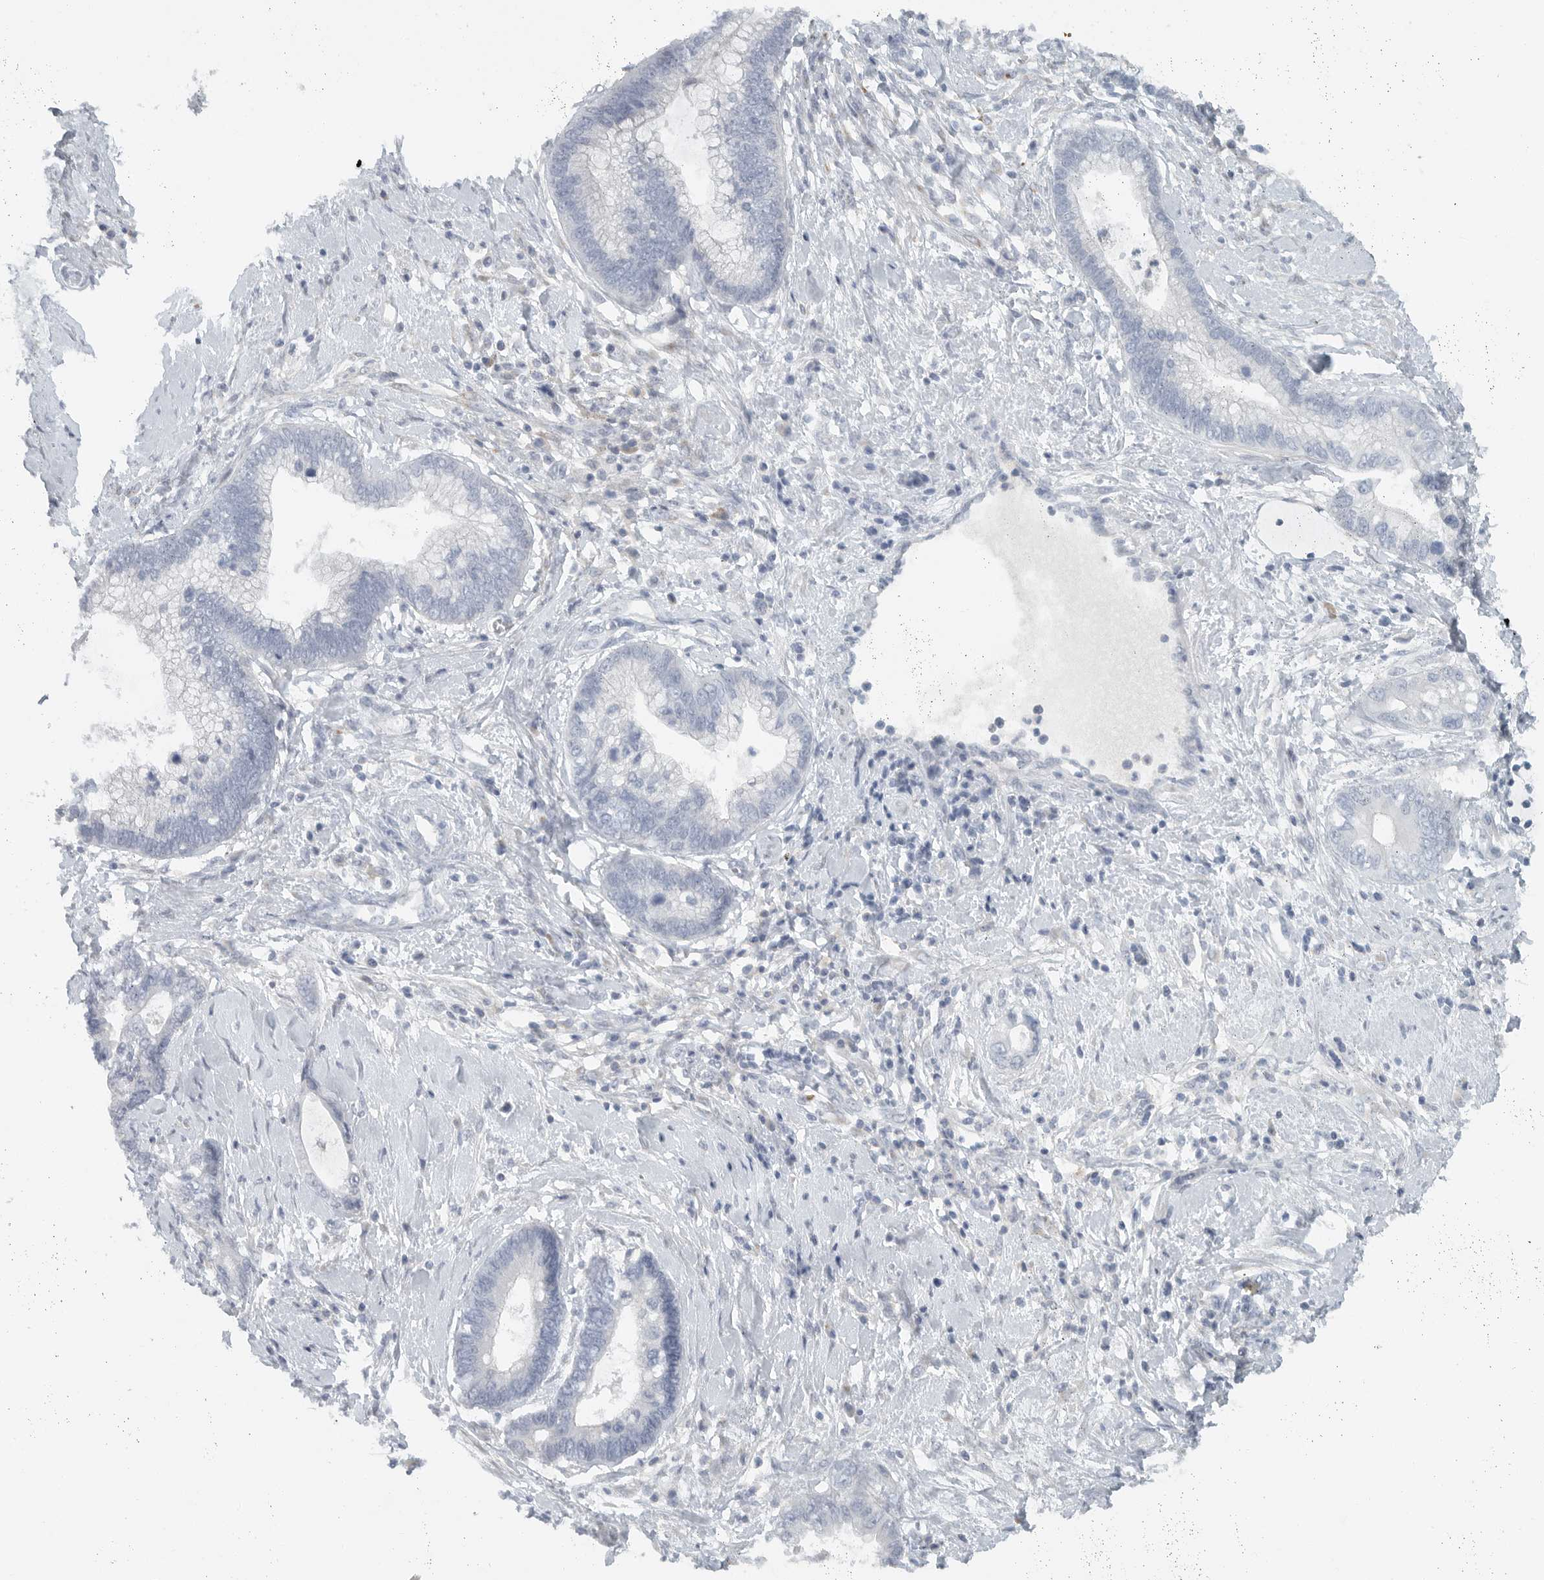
{"staining": {"intensity": "negative", "quantity": "none", "location": "none"}, "tissue": "cervical cancer", "cell_type": "Tumor cells", "image_type": "cancer", "snomed": [{"axis": "morphology", "description": "Adenocarcinoma, NOS"}, {"axis": "topography", "description": "Cervix"}], "caption": "Cervical cancer stained for a protein using immunohistochemistry (IHC) shows no staining tumor cells.", "gene": "PAM", "patient": {"sex": "female", "age": 44}}